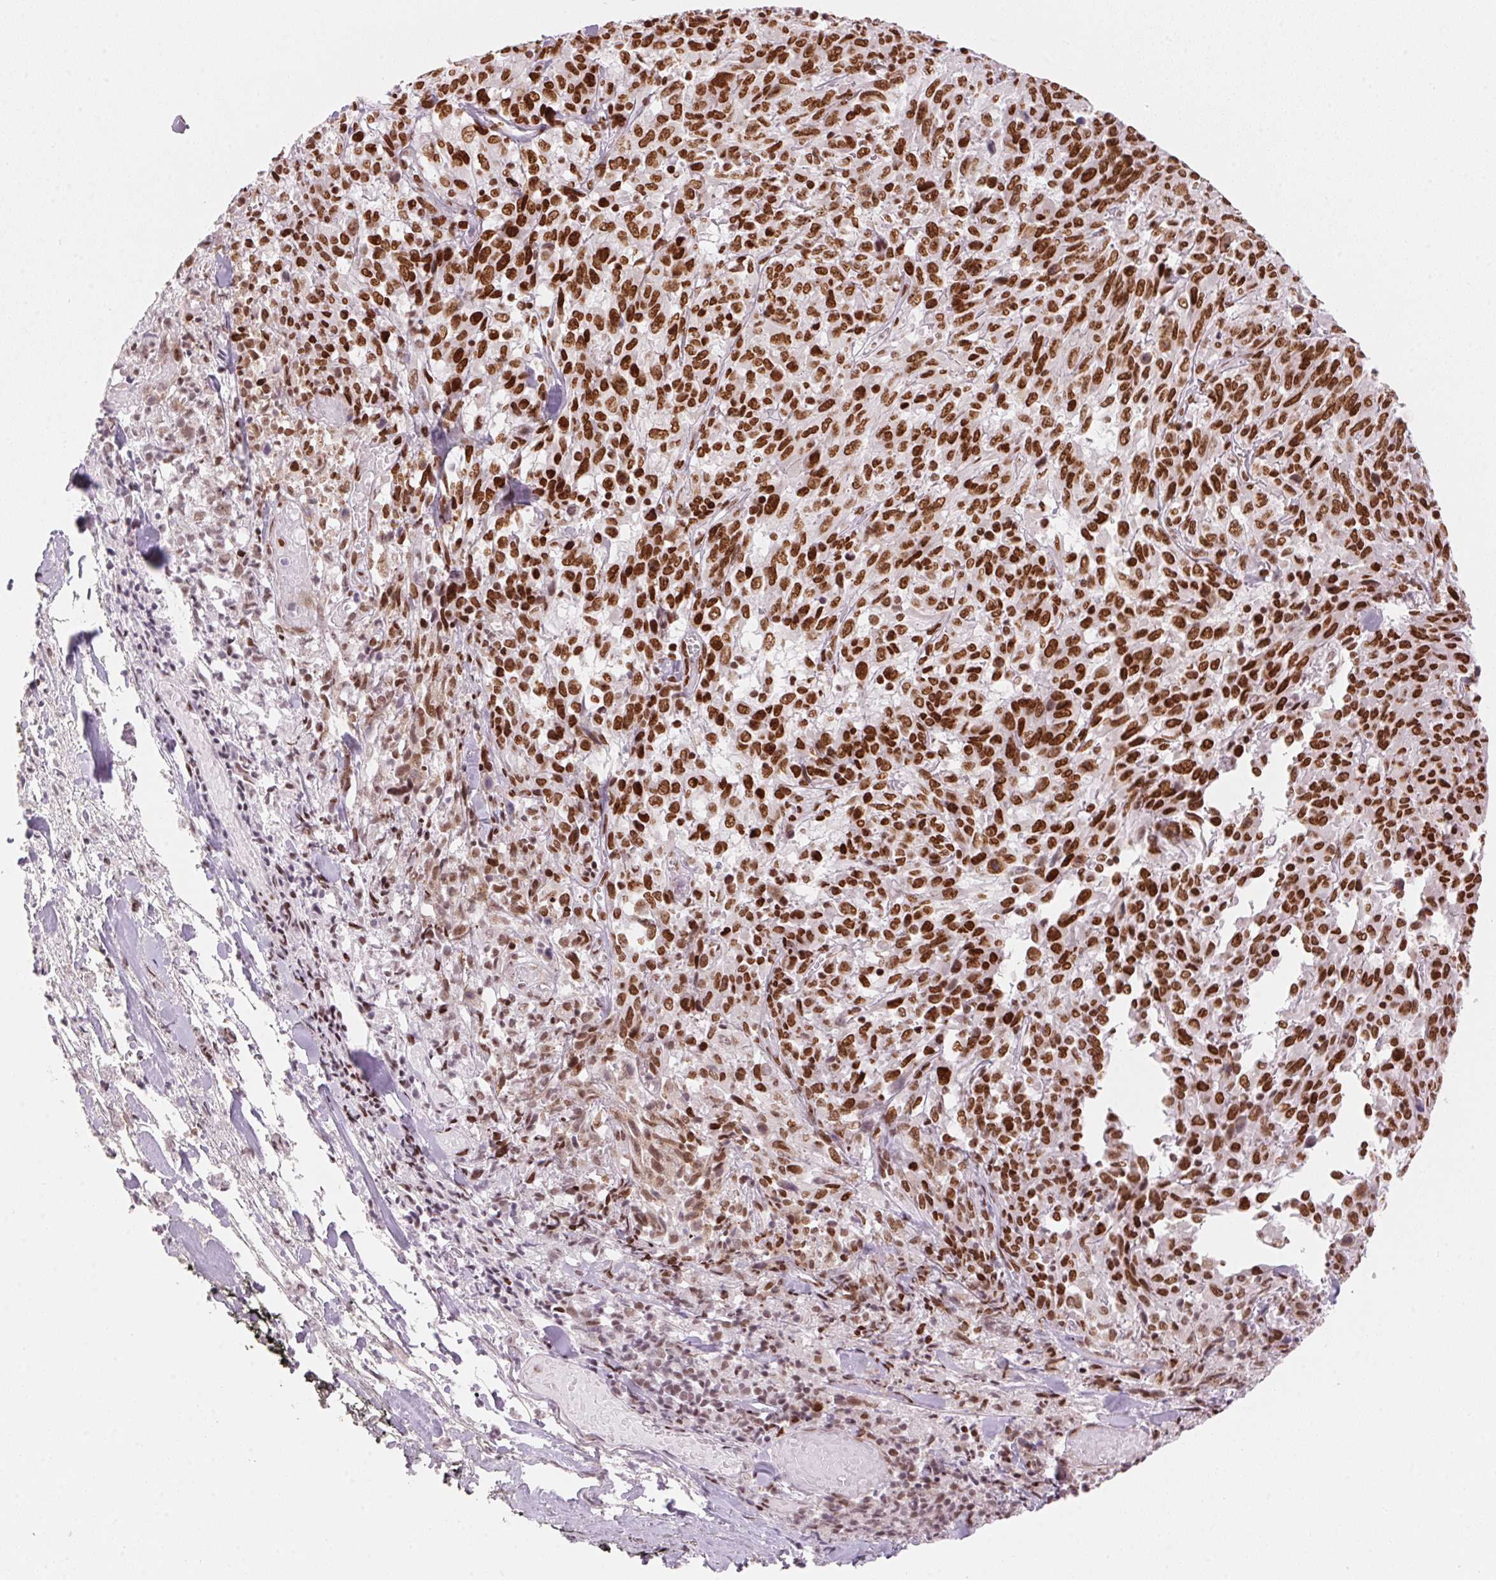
{"staining": {"intensity": "strong", "quantity": ">75%", "location": "nuclear"}, "tissue": "melanoma", "cell_type": "Tumor cells", "image_type": "cancer", "snomed": [{"axis": "morphology", "description": "Malignant melanoma, NOS"}, {"axis": "topography", "description": "Skin"}], "caption": "Tumor cells exhibit high levels of strong nuclear positivity in about >75% of cells in malignant melanoma.", "gene": "NXF1", "patient": {"sex": "female", "age": 91}}